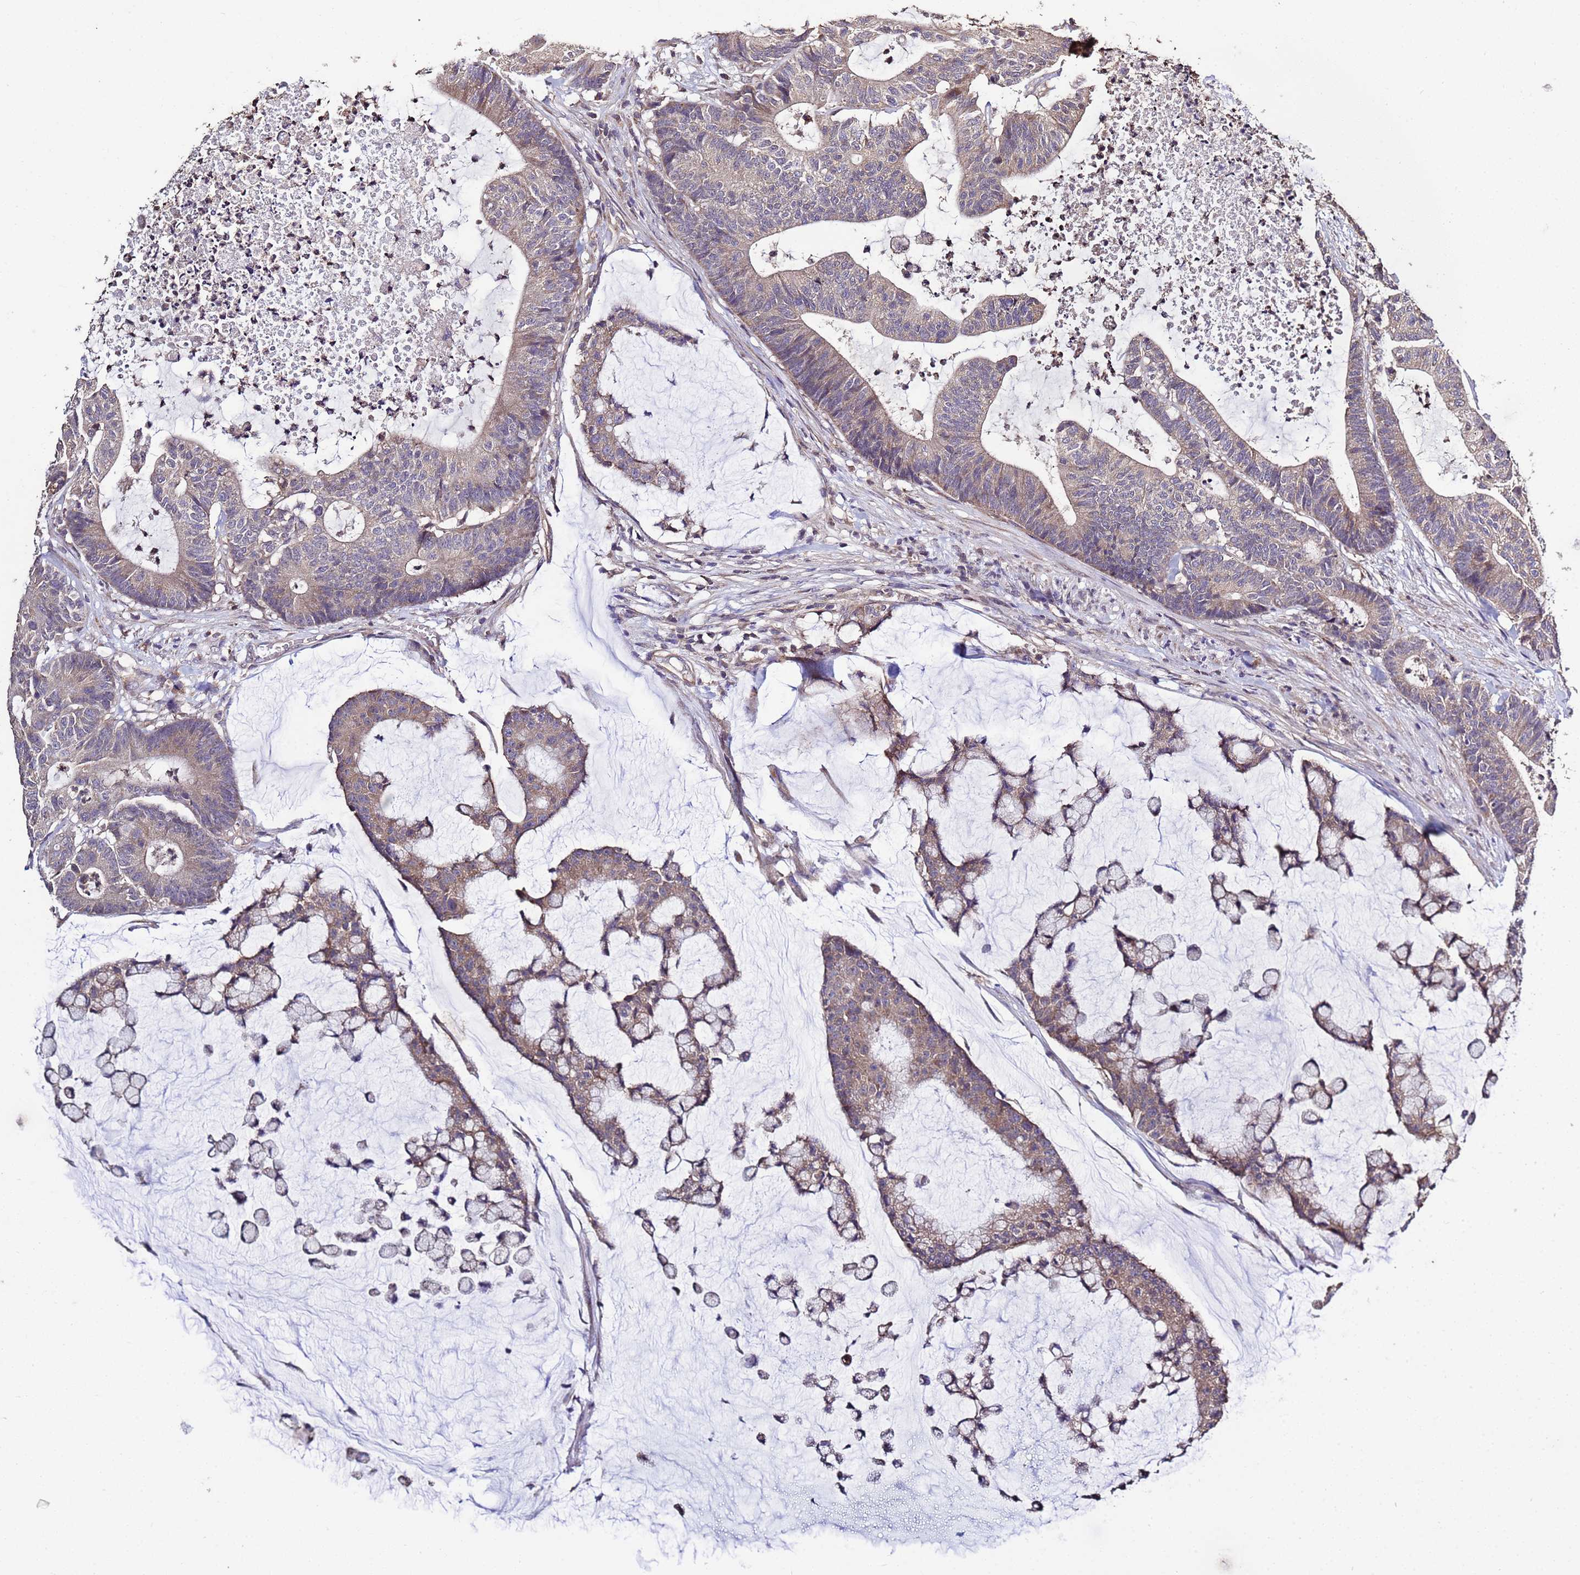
{"staining": {"intensity": "weak", "quantity": "25%-75%", "location": "cytoplasmic/membranous"}, "tissue": "colorectal cancer", "cell_type": "Tumor cells", "image_type": "cancer", "snomed": [{"axis": "morphology", "description": "Adenocarcinoma, NOS"}, {"axis": "topography", "description": "Colon"}], "caption": "Immunohistochemical staining of human colorectal adenocarcinoma shows weak cytoplasmic/membranous protein staining in approximately 25%-75% of tumor cells. (brown staining indicates protein expression, while blue staining denotes nuclei).", "gene": "P2RX7", "patient": {"sex": "female", "age": 84}}